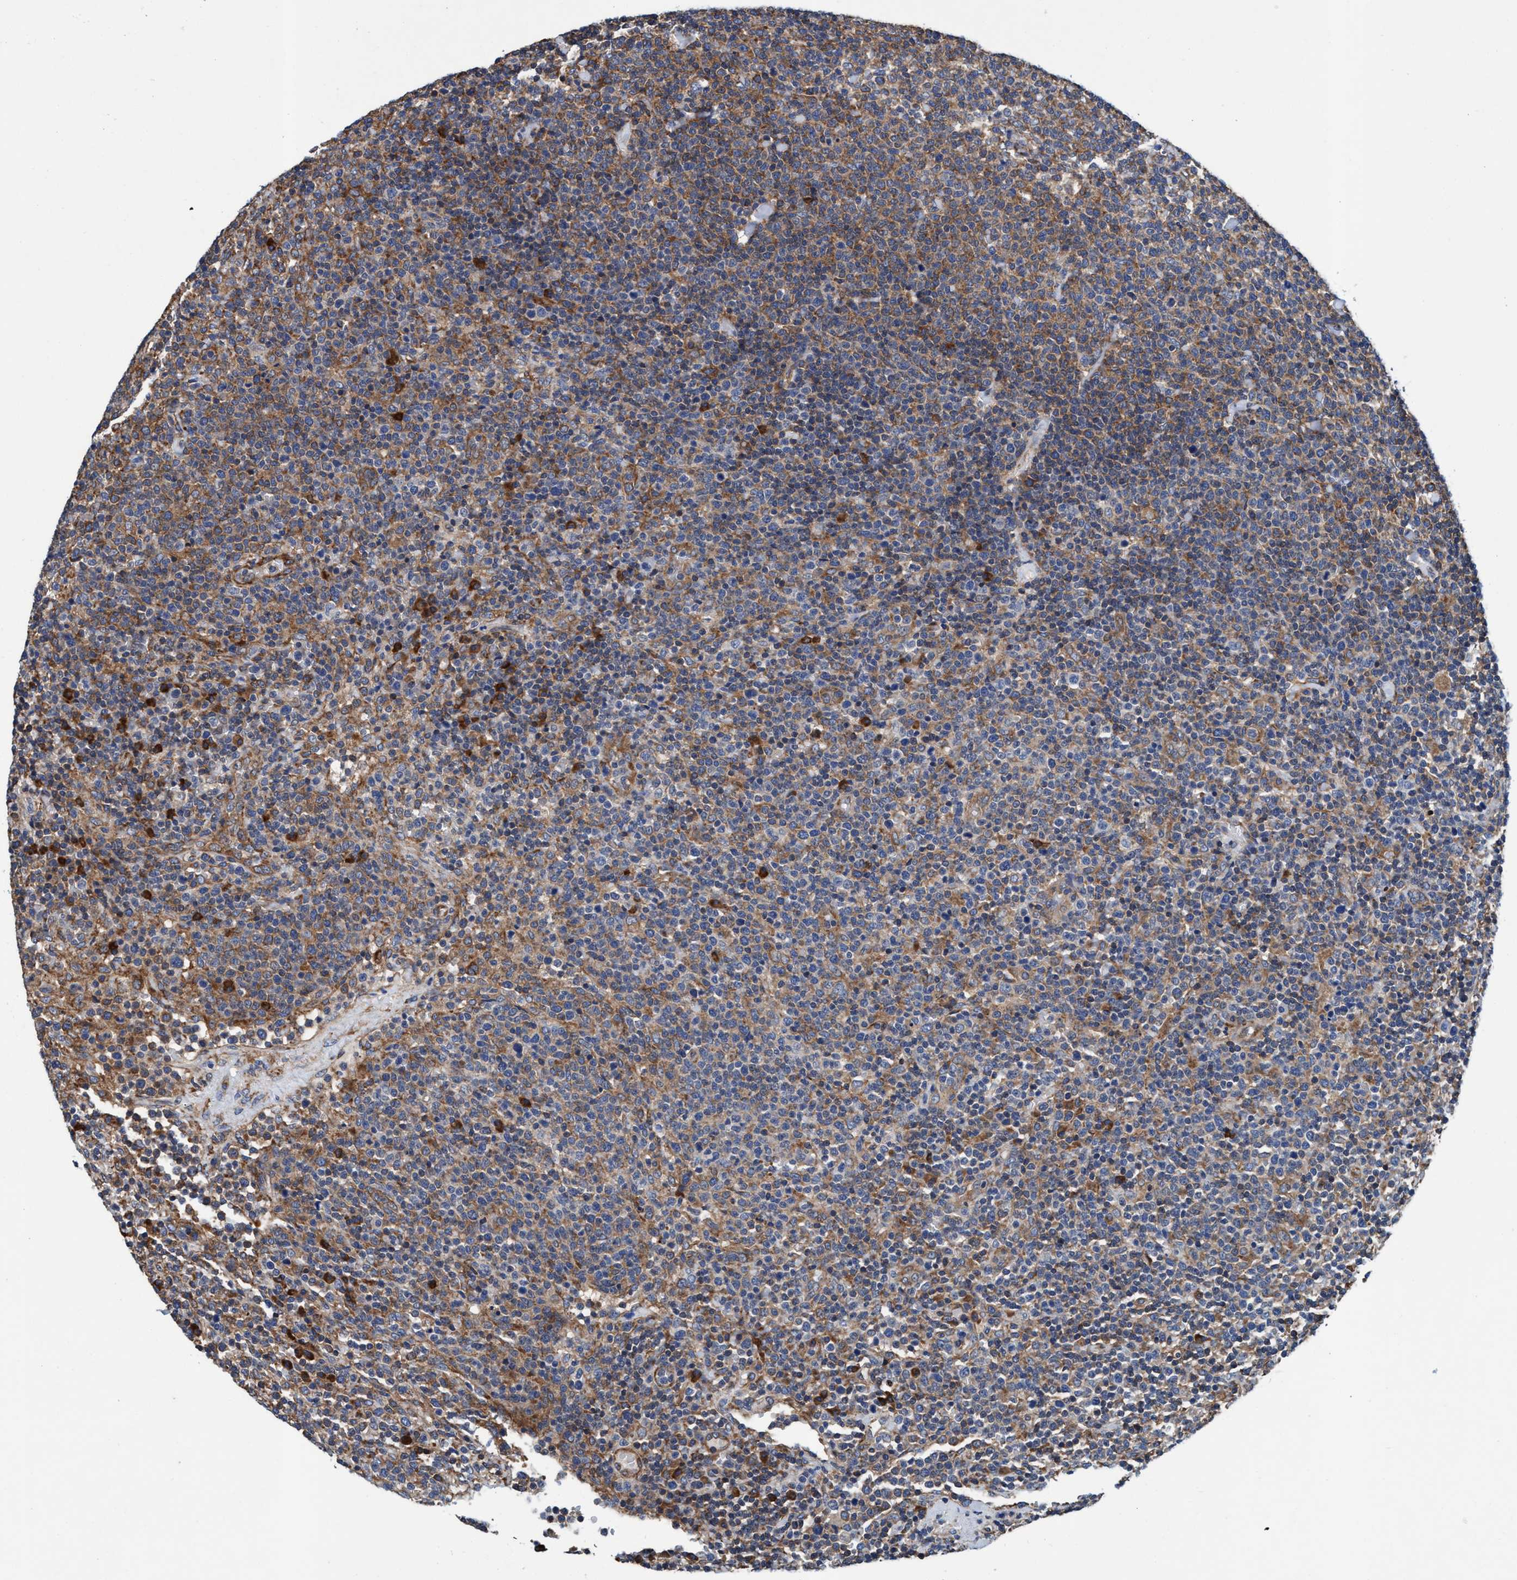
{"staining": {"intensity": "weak", "quantity": "25%-75%", "location": "cytoplasmic/membranous"}, "tissue": "lymphoma", "cell_type": "Tumor cells", "image_type": "cancer", "snomed": [{"axis": "morphology", "description": "Malignant lymphoma, non-Hodgkin's type, High grade"}, {"axis": "topography", "description": "Lymph node"}], "caption": "Immunohistochemistry (IHC) staining of lymphoma, which exhibits low levels of weak cytoplasmic/membranous expression in about 25%-75% of tumor cells indicating weak cytoplasmic/membranous protein positivity. The staining was performed using DAB (3,3'-diaminobenzidine) (brown) for protein detection and nuclei were counterstained in hematoxylin (blue).", "gene": "ENDOG", "patient": {"sex": "male", "age": 61}}